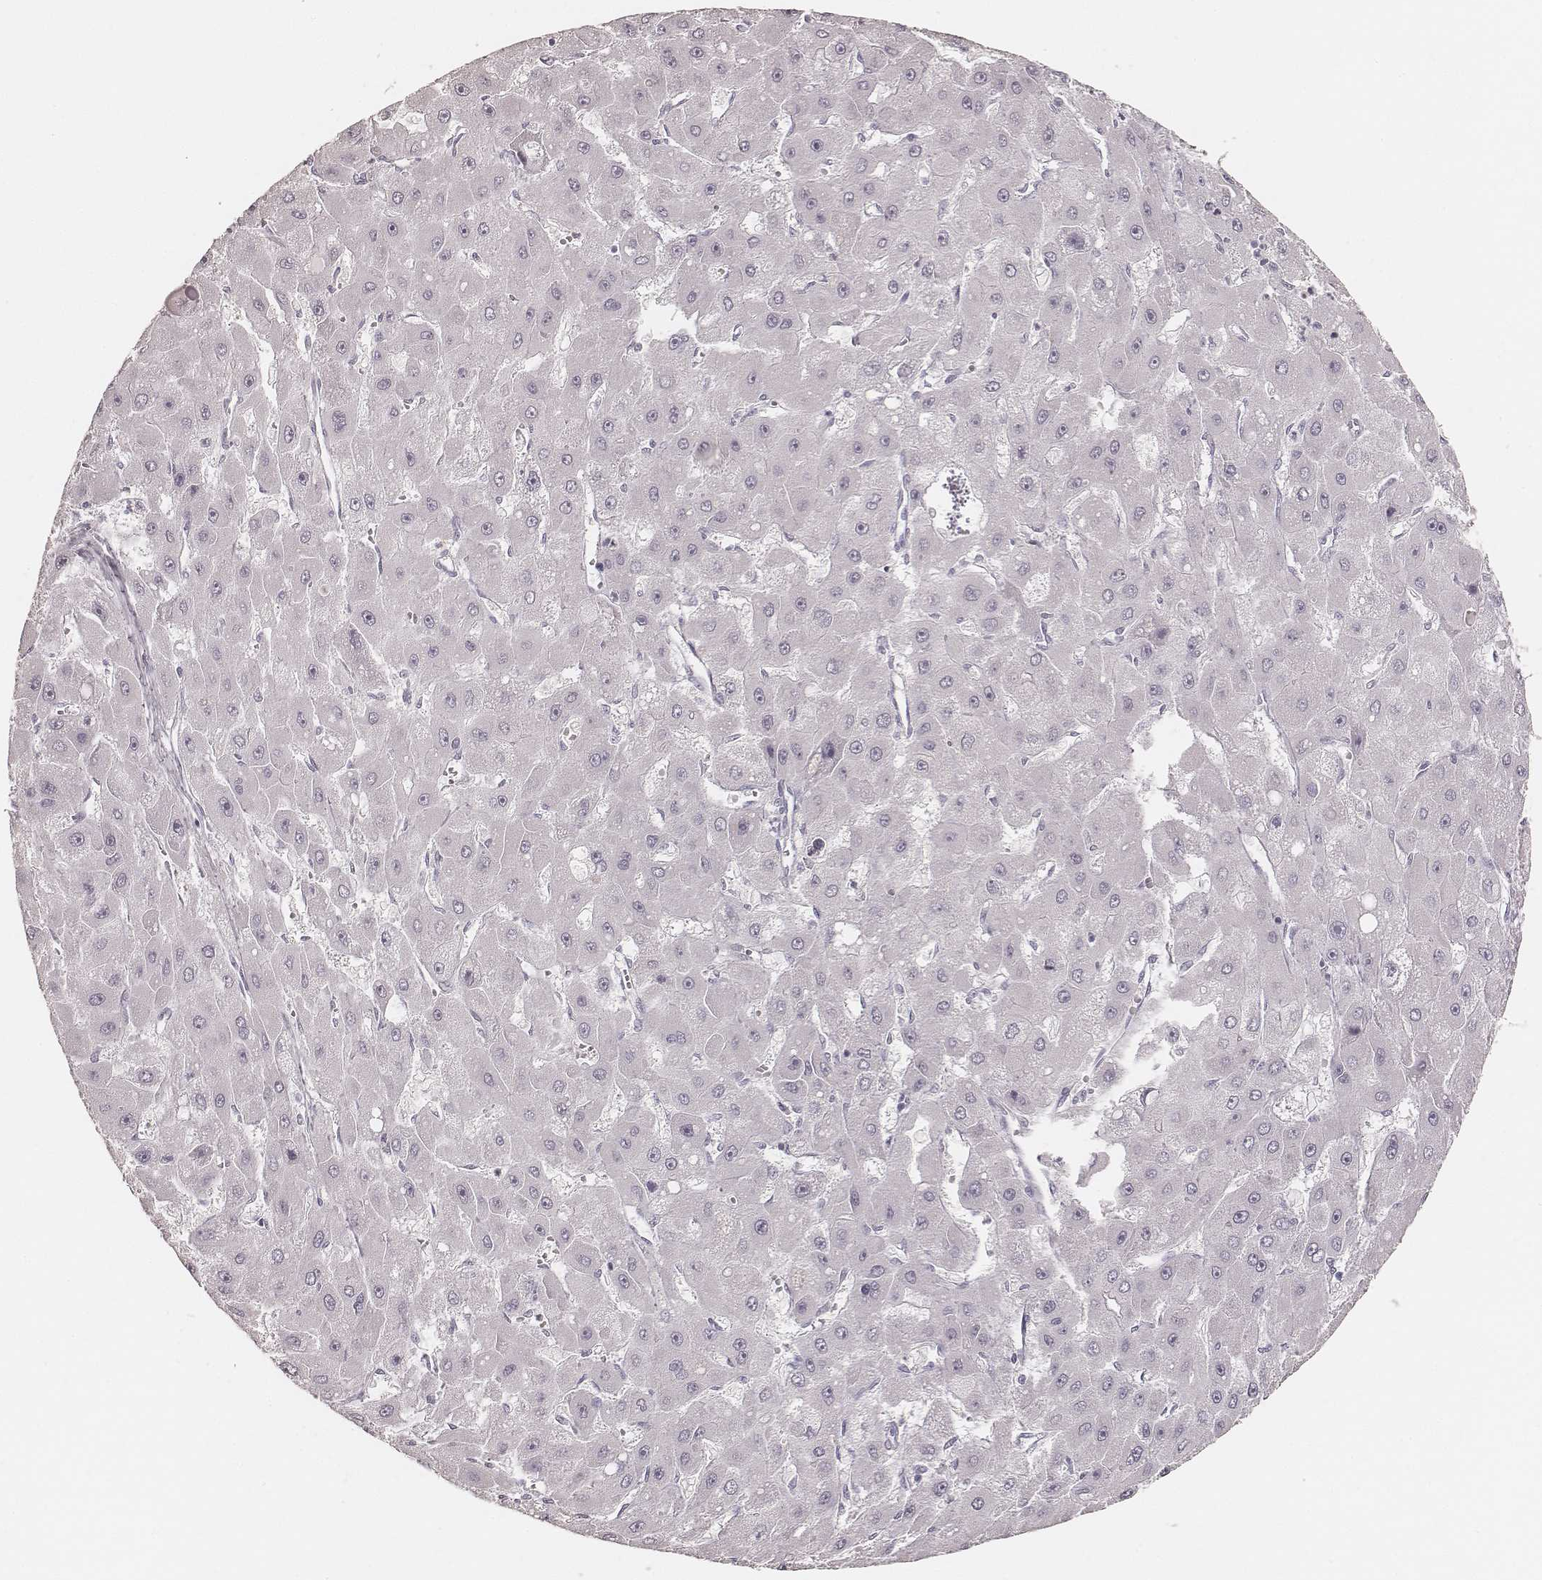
{"staining": {"intensity": "negative", "quantity": "none", "location": "none"}, "tissue": "liver cancer", "cell_type": "Tumor cells", "image_type": "cancer", "snomed": [{"axis": "morphology", "description": "Carcinoma, Hepatocellular, NOS"}, {"axis": "topography", "description": "Liver"}], "caption": "Immunohistochemistry micrograph of neoplastic tissue: hepatocellular carcinoma (liver) stained with DAB reveals no significant protein staining in tumor cells.", "gene": "KRT26", "patient": {"sex": "female", "age": 25}}